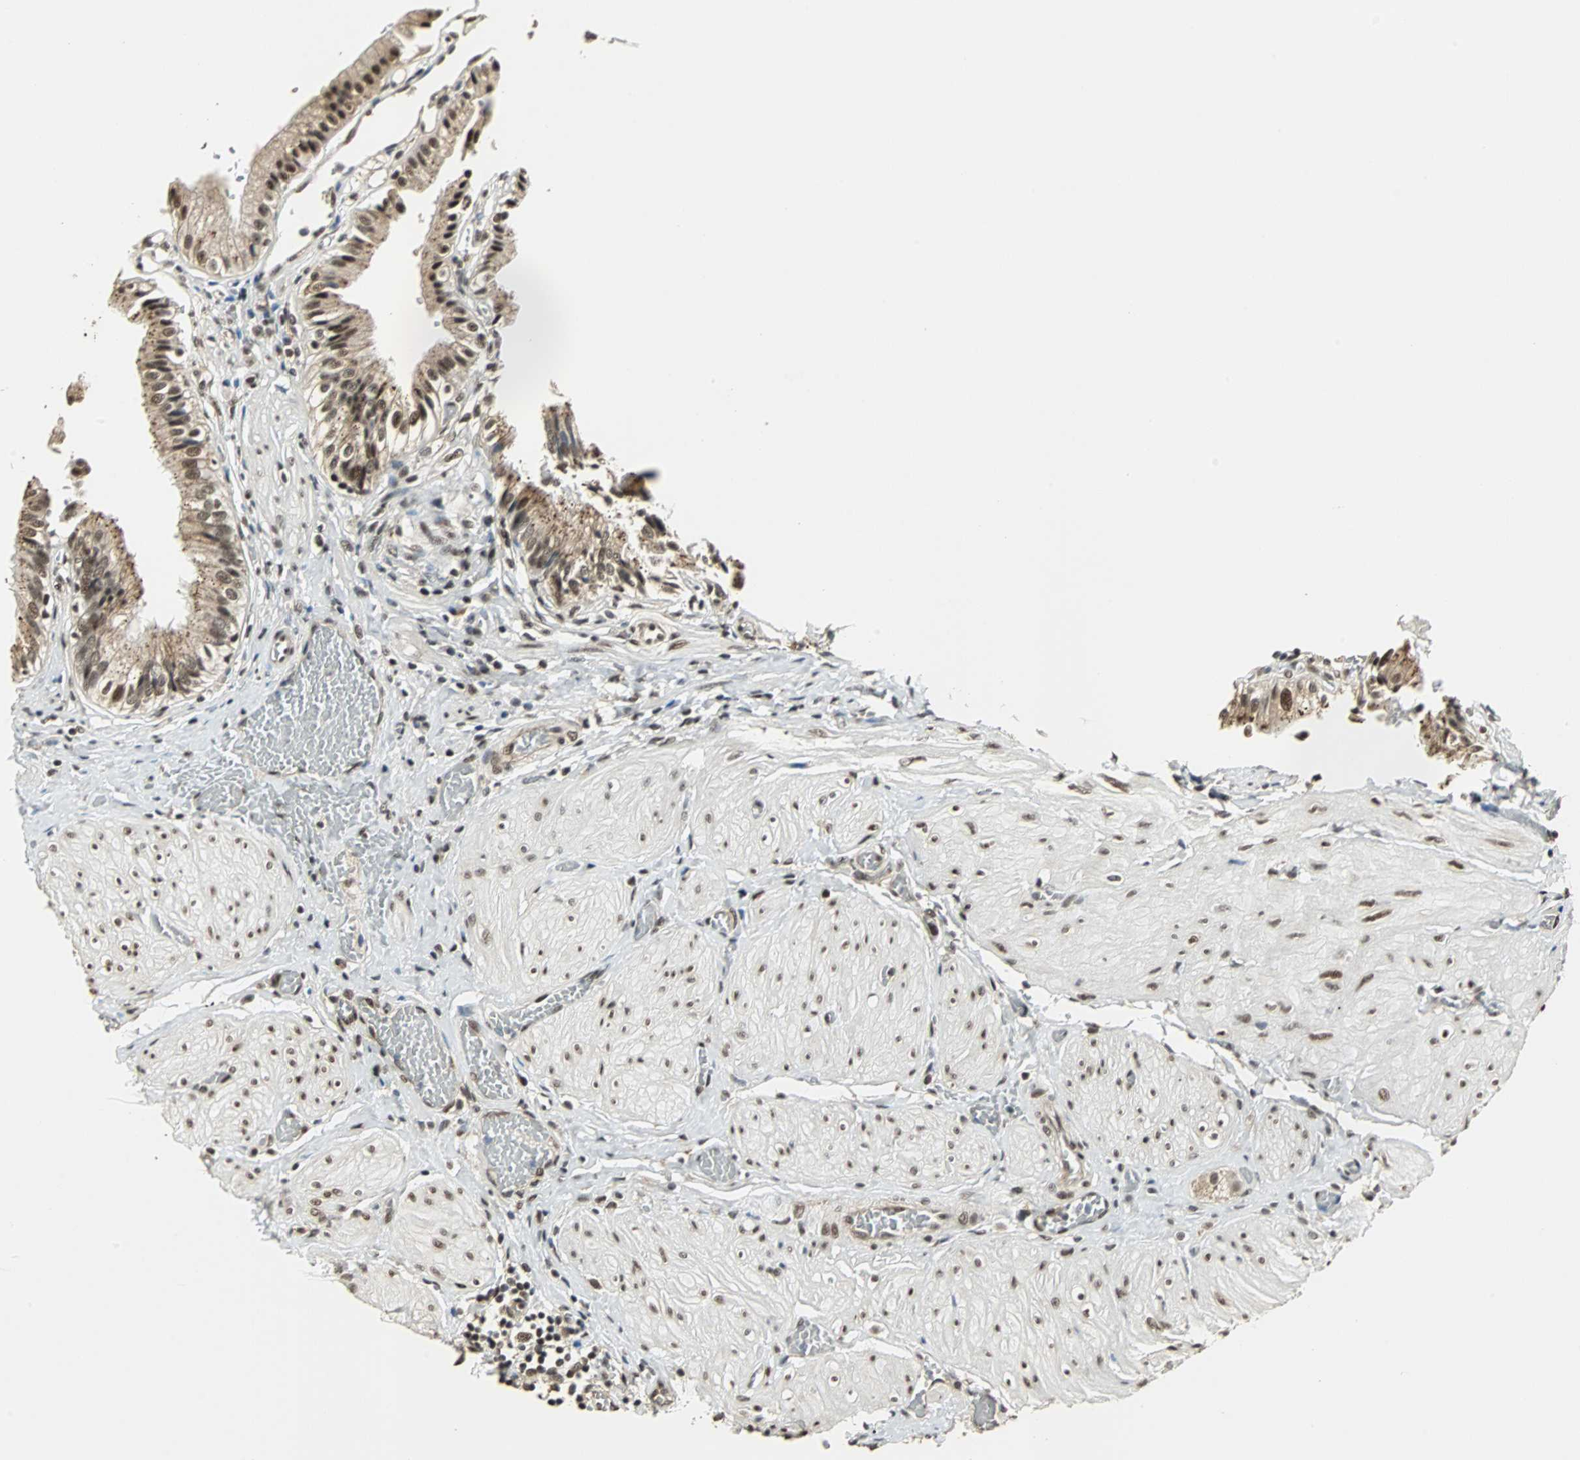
{"staining": {"intensity": "strong", "quantity": ">75%", "location": "nuclear"}, "tissue": "gallbladder", "cell_type": "Glandular cells", "image_type": "normal", "snomed": [{"axis": "morphology", "description": "Normal tissue, NOS"}, {"axis": "topography", "description": "Gallbladder"}], "caption": "DAB immunohistochemical staining of normal gallbladder demonstrates strong nuclear protein expression in about >75% of glandular cells.", "gene": "MED4", "patient": {"sex": "male", "age": 65}}